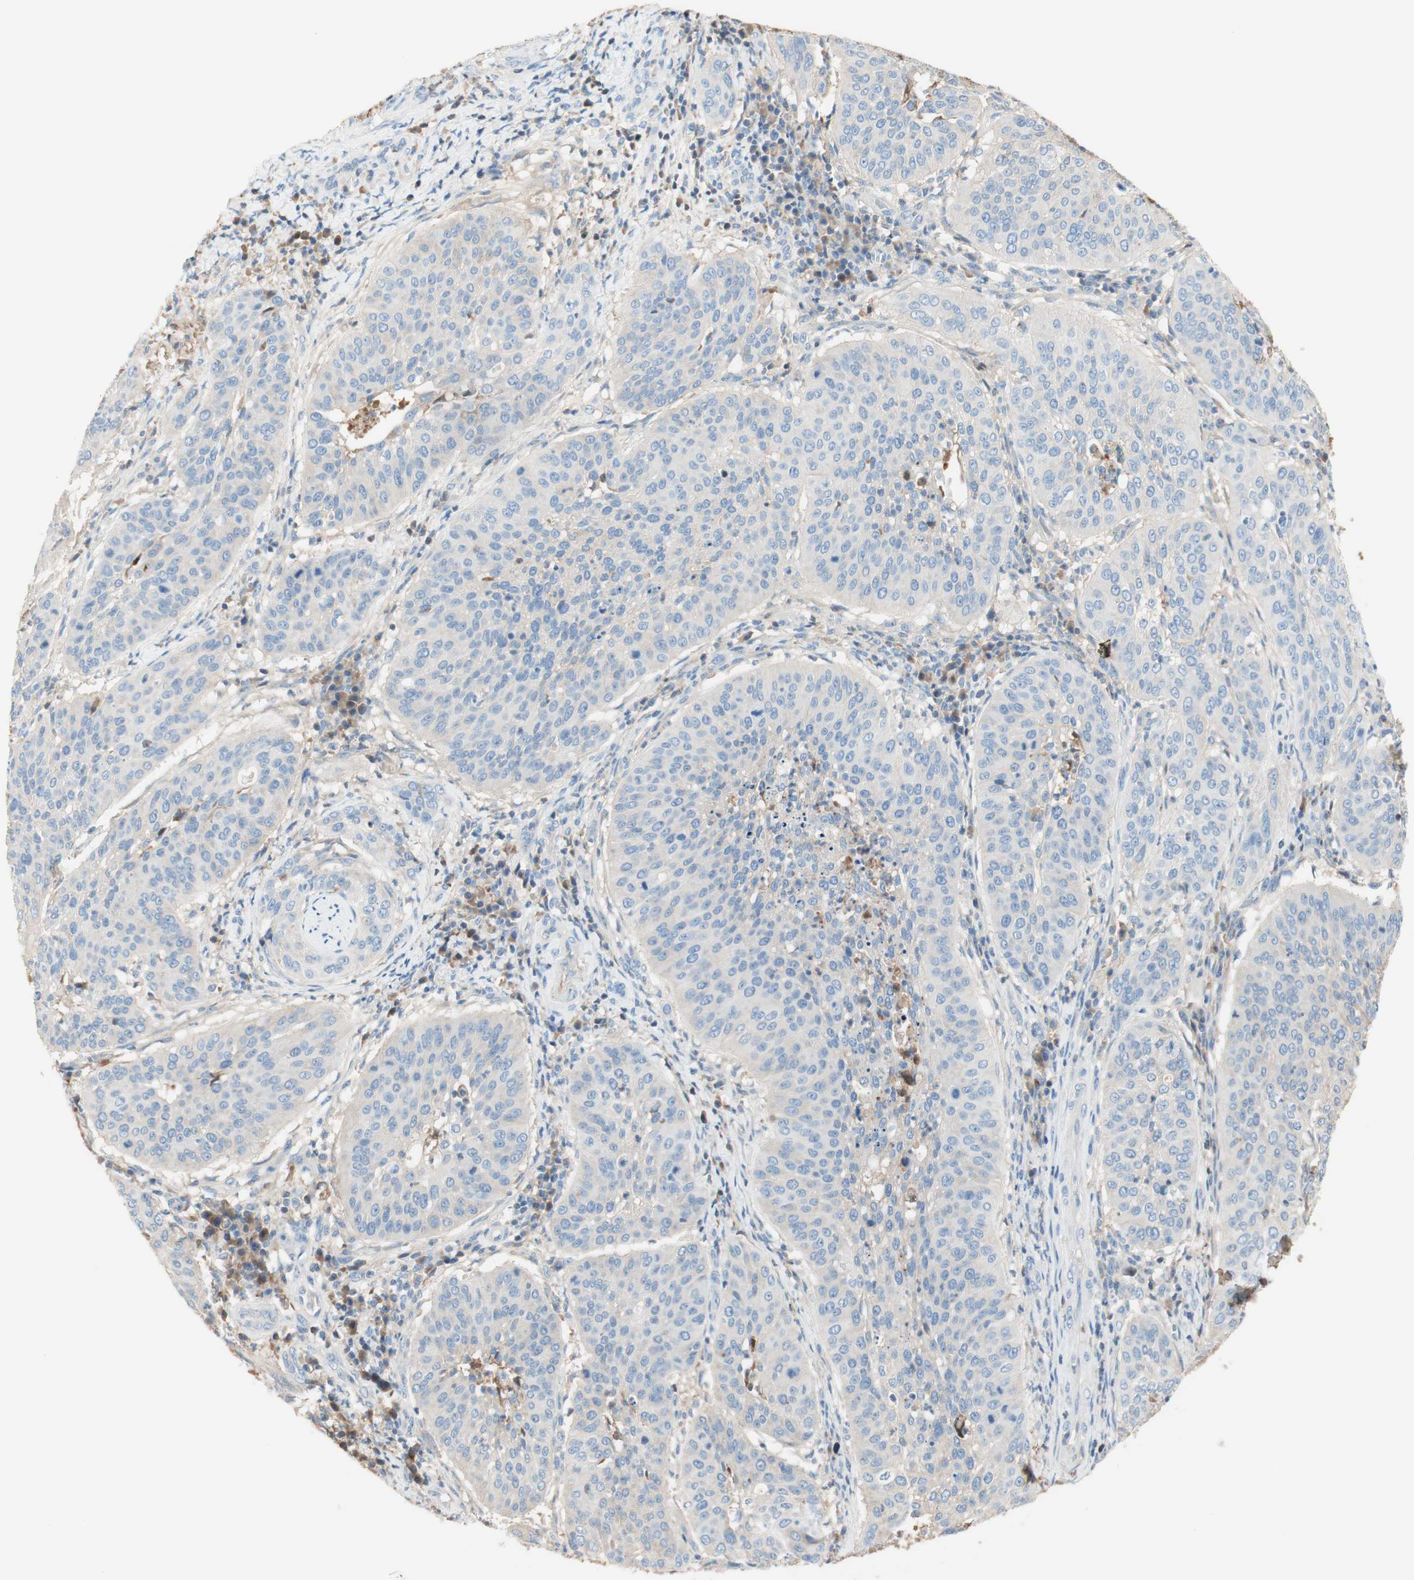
{"staining": {"intensity": "negative", "quantity": "none", "location": "none"}, "tissue": "cervical cancer", "cell_type": "Tumor cells", "image_type": "cancer", "snomed": [{"axis": "morphology", "description": "Normal tissue, NOS"}, {"axis": "morphology", "description": "Squamous cell carcinoma, NOS"}, {"axis": "topography", "description": "Cervix"}], "caption": "Tumor cells show no significant staining in squamous cell carcinoma (cervical). (DAB (3,3'-diaminobenzidine) IHC with hematoxylin counter stain).", "gene": "KNG1", "patient": {"sex": "female", "age": 39}}